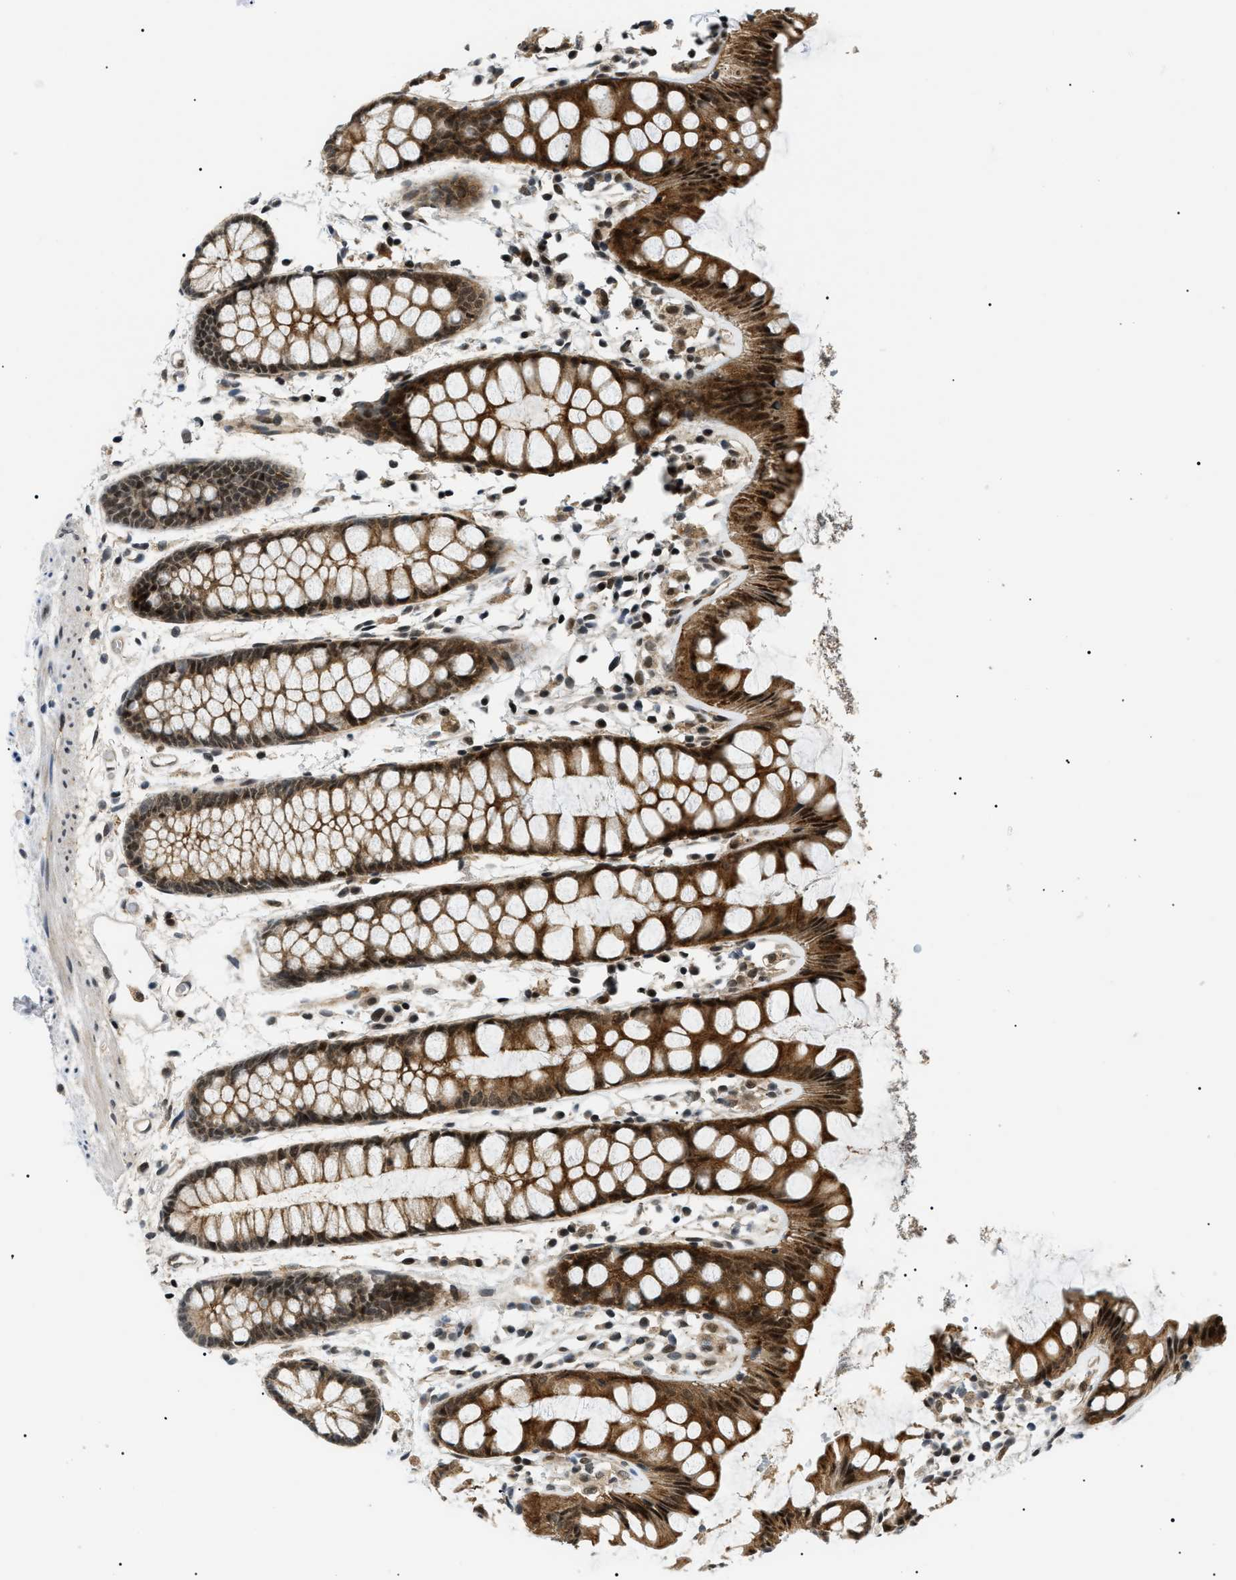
{"staining": {"intensity": "strong", "quantity": ">75%", "location": "cytoplasmic/membranous,nuclear"}, "tissue": "rectum", "cell_type": "Glandular cells", "image_type": "normal", "snomed": [{"axis": "morphology", "description": "Normal tissue, NOS"}, {"axis": "topography", "description": "Rectum"}], "caption": "An immunohistochemistry photomicrograph of benign tissue is shown. Protein staining in brown highlights strong cytoplasmic/membranous,nuclear positivity in rectum within glandular cells.", "gene": "RBM15", "patient": {"sex": "female", "age": 66}}